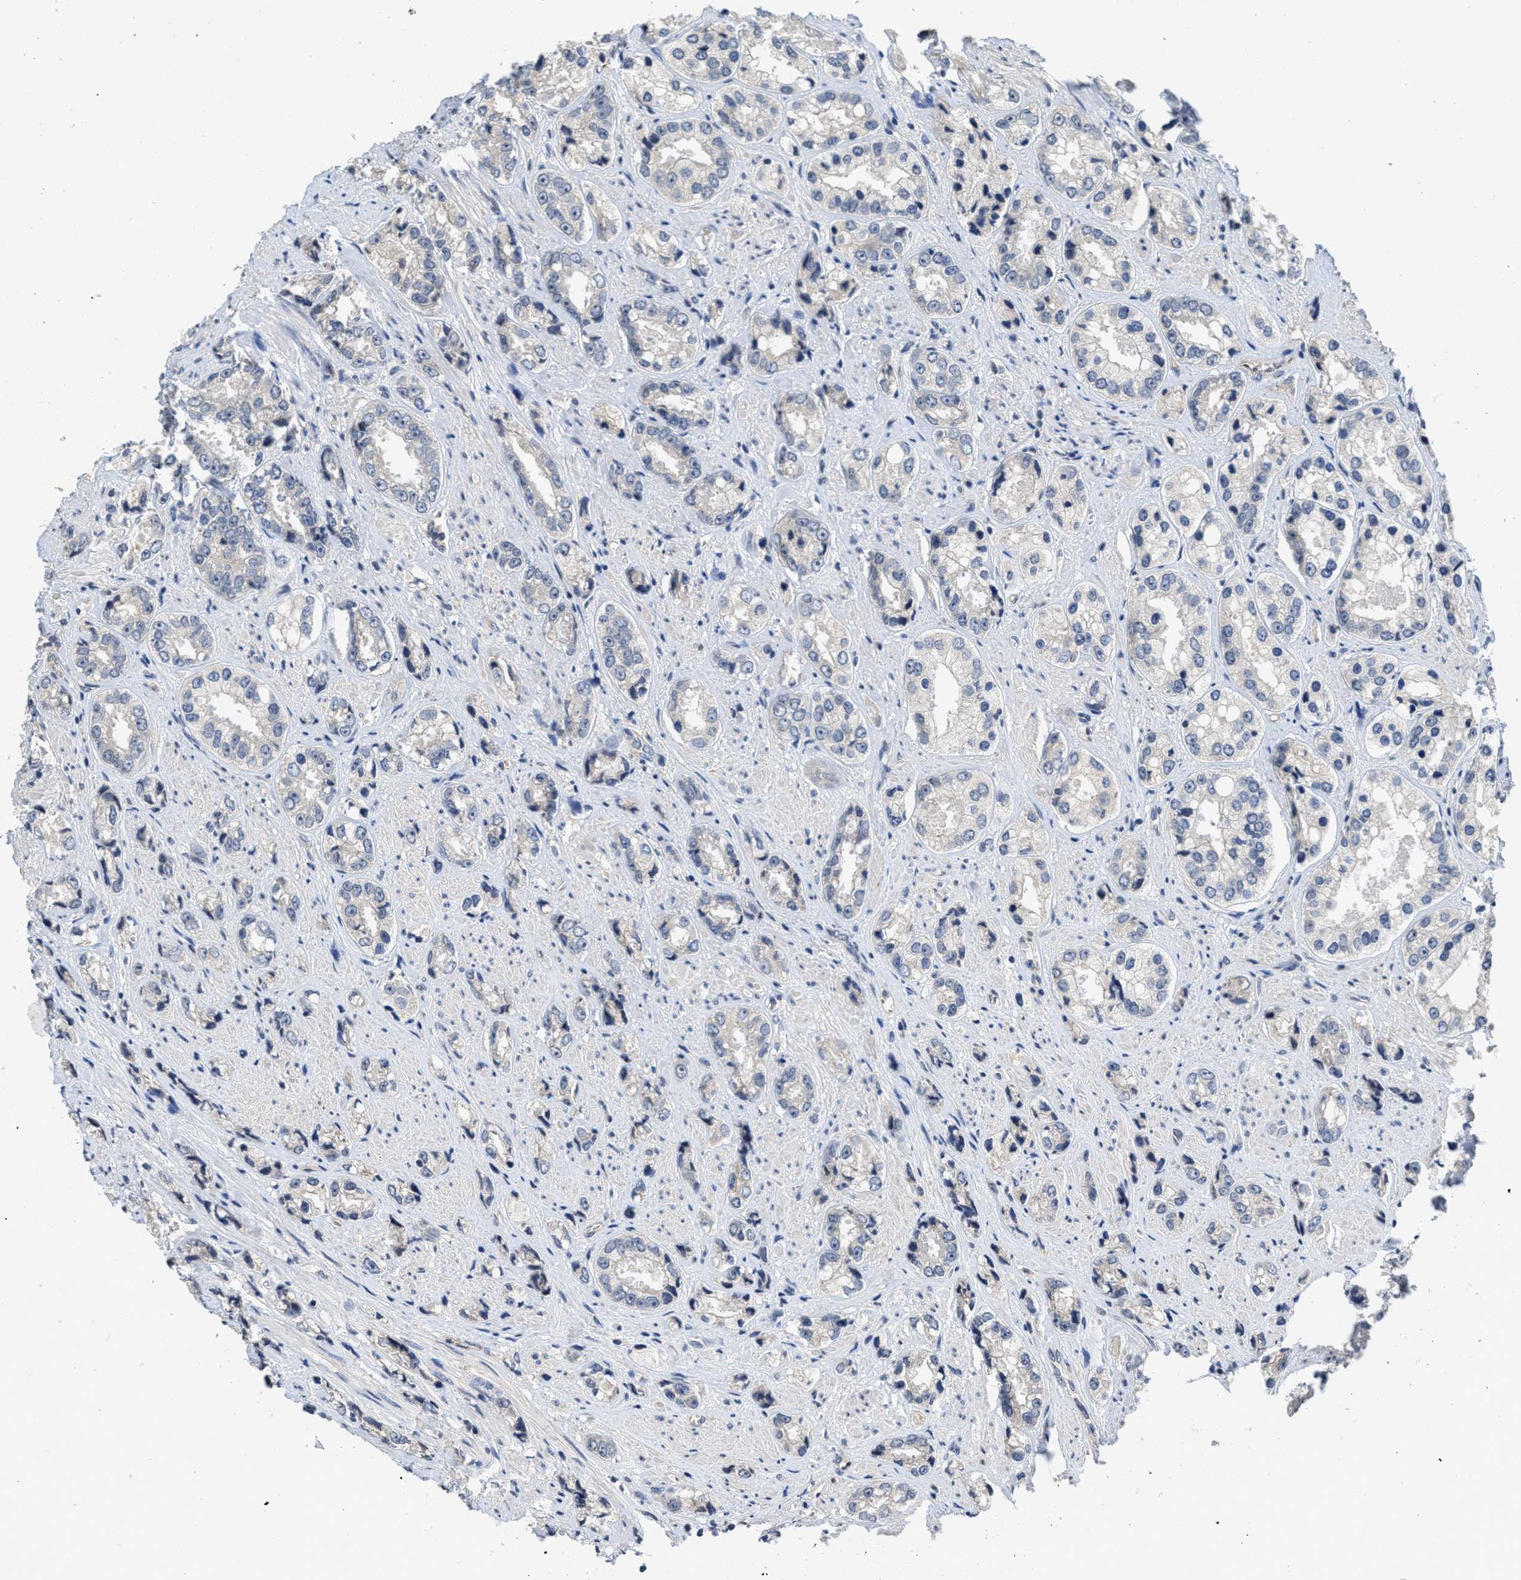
{"staining": {"intensity": "negative", "quantity": "none", "location": "none"}, "tissue": "prostate cancer", "cell_type": "Tumor cells", "image_type": "cancer", "snomed": [{"axis": "morphology", "description": "Adenocarcinoma, High grade"}, {"axis": "topography", "description": "Prostate"}], "caption": "The histopathology image demonstrates no significant expression in tumor cells of prostate high-grade adenocarcinoma.", "gene": "ANGPT1", "patient": {"sex": "male", "age": 61}}